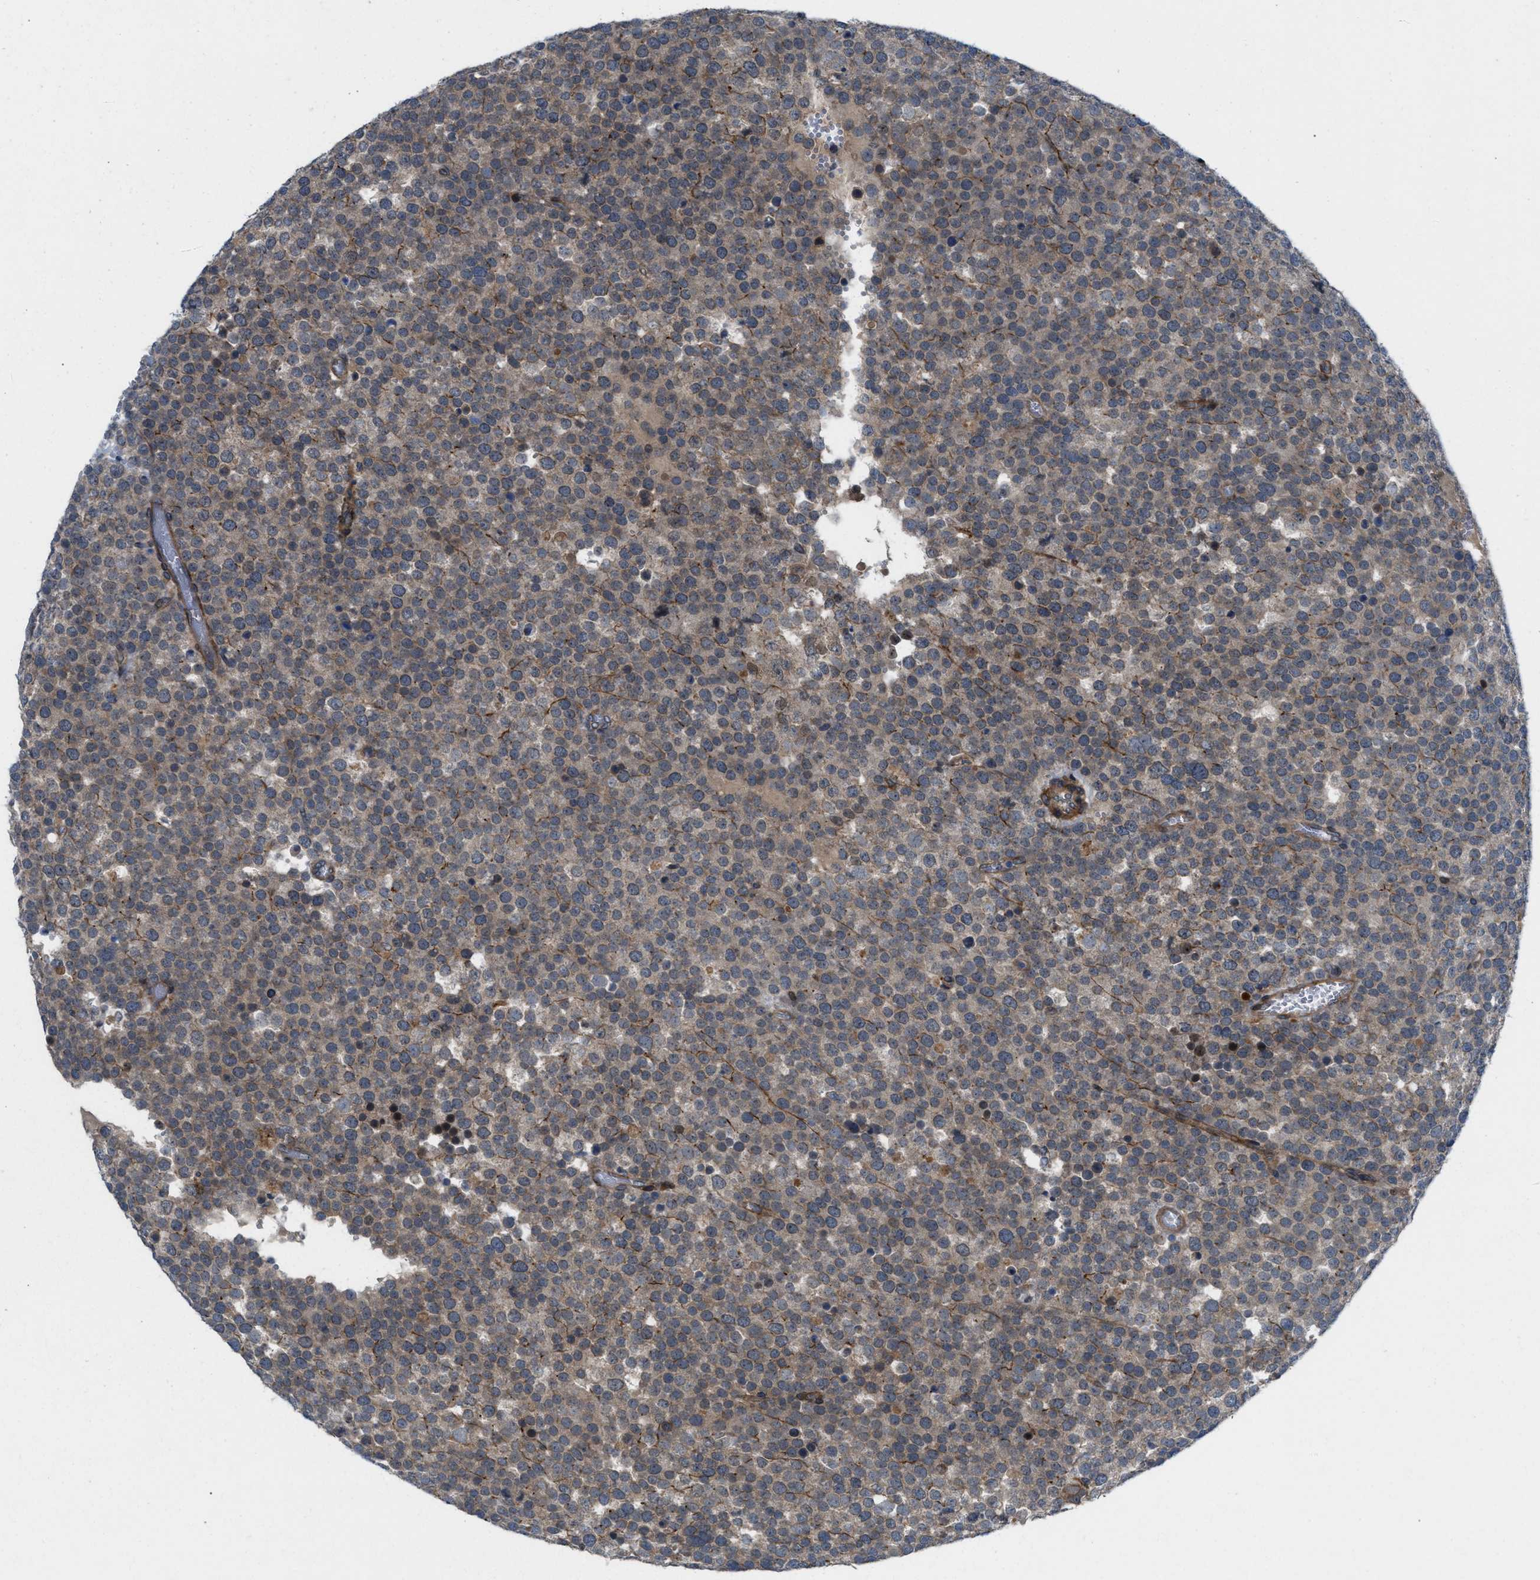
{"staining": {"intensity": "weak", "quantity": "<25%", "location": "cytoplasmic/membranous"}, "tissue": "testis cancer", "cell_type": "Tumor cells", "image_type": "cancer", "snomed": [{"axis": "morphology", "description": "Normal tissue, NOS"}, {"axis": "morphology", "description": "Seminoma, NOS"}, {"axis": "topography", "description": "Testis"}], "caption": "Tumor cells show no significant staining in seminoma (testis).", "gene": "CYB5D1", "patient": {"sex": "male", "age": 71}}